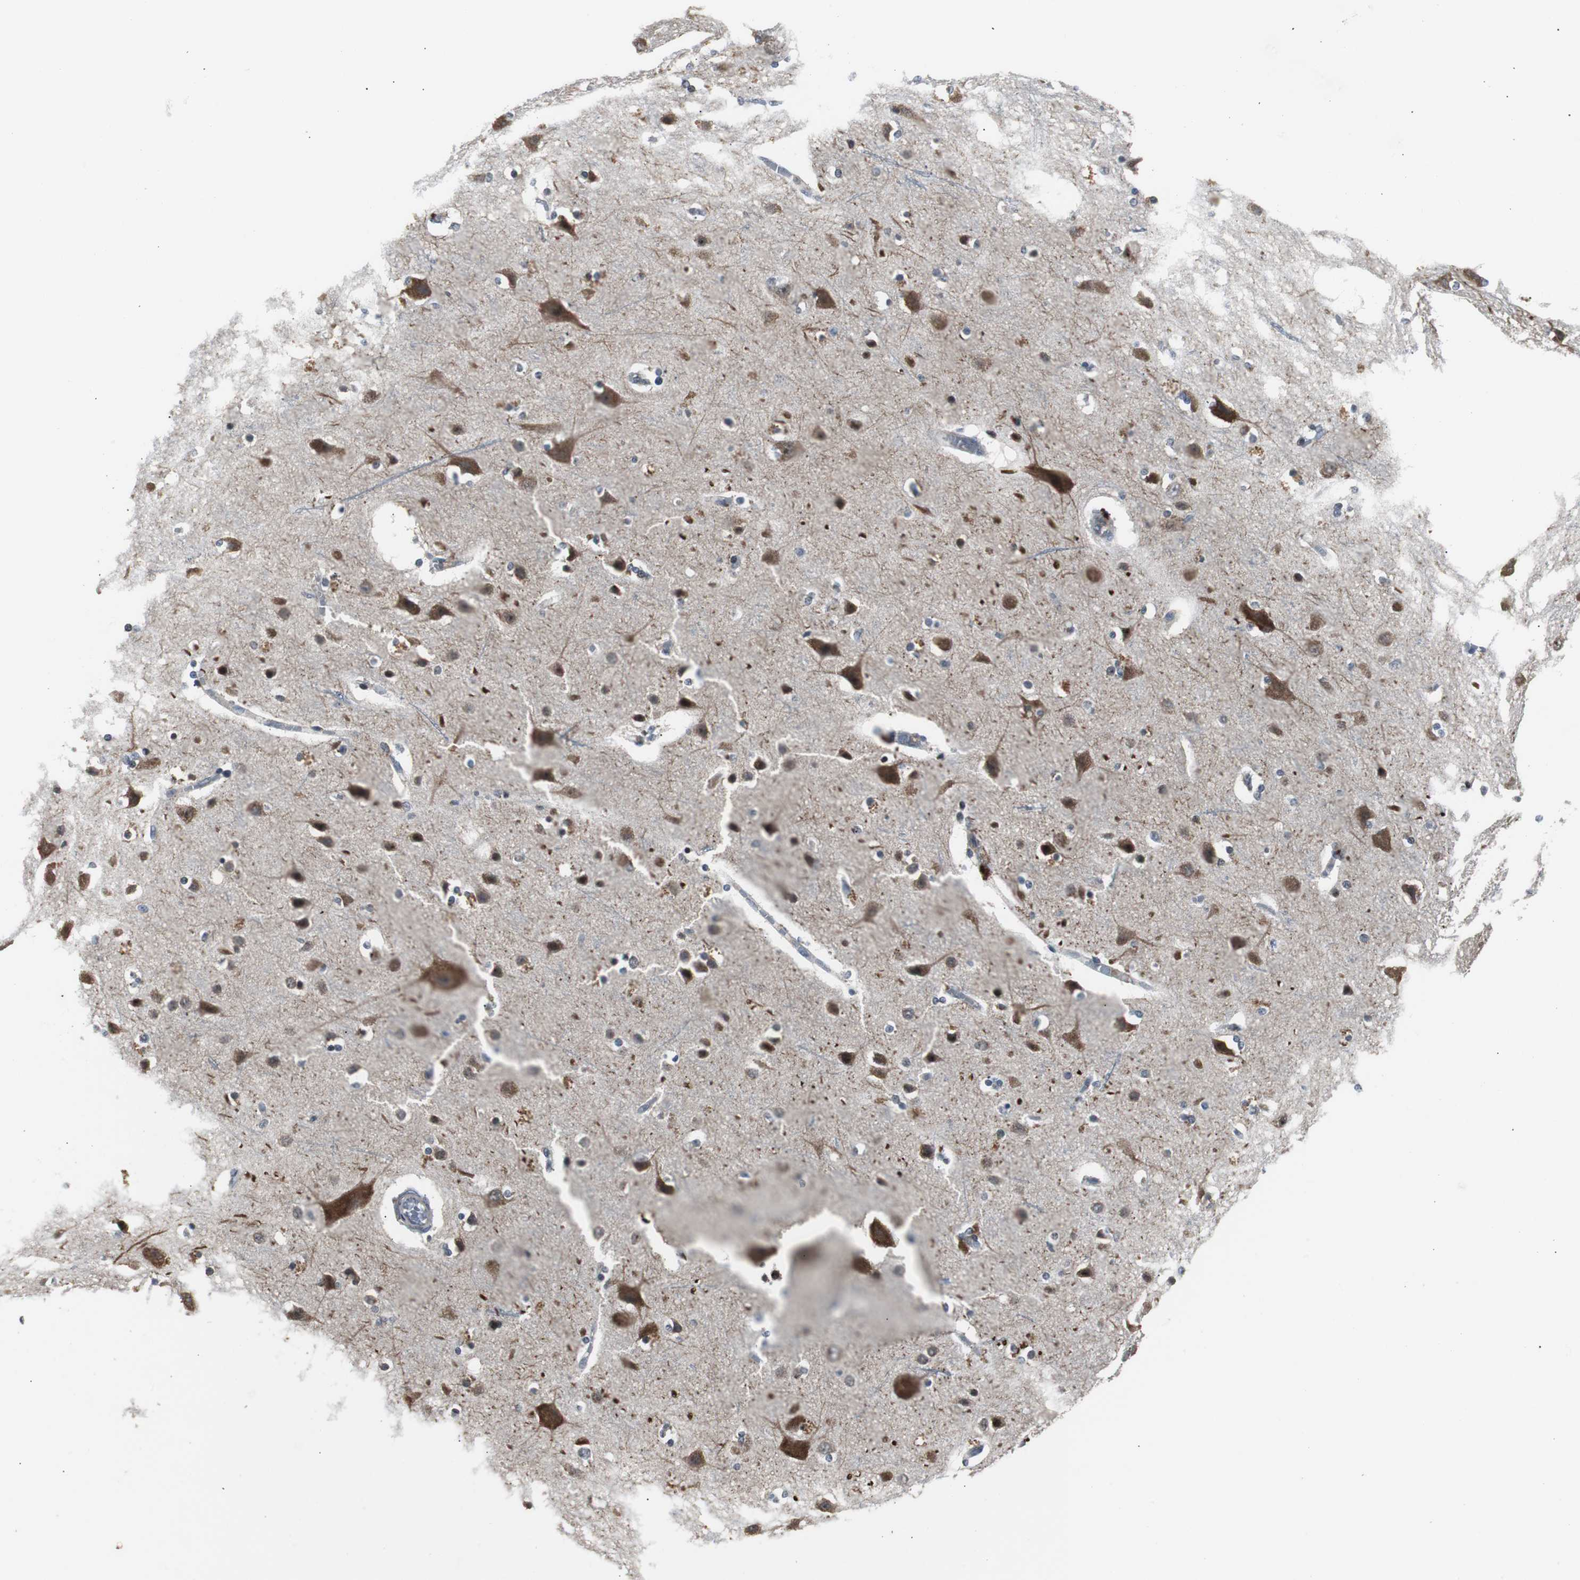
{"staining": {"intensity": "negative", "quantity": "none", "location": "none"}, "tissue": "cerebral cortex", "cell_type": "Endothelial cells", "image_type": "normal", "snomed": [{"axis": "morphology", "description": "Normal tissue, NOS"}, {"axis": "topography", "description": "Cerebral cortex"}], "caption": "Immunohistochemistry (IHC) of unremarkable cerebral cortex reveals no staining in endothelial cells.", "gene": "ZMPSTE24", "patient": {"sex": "female", "age": 54}}